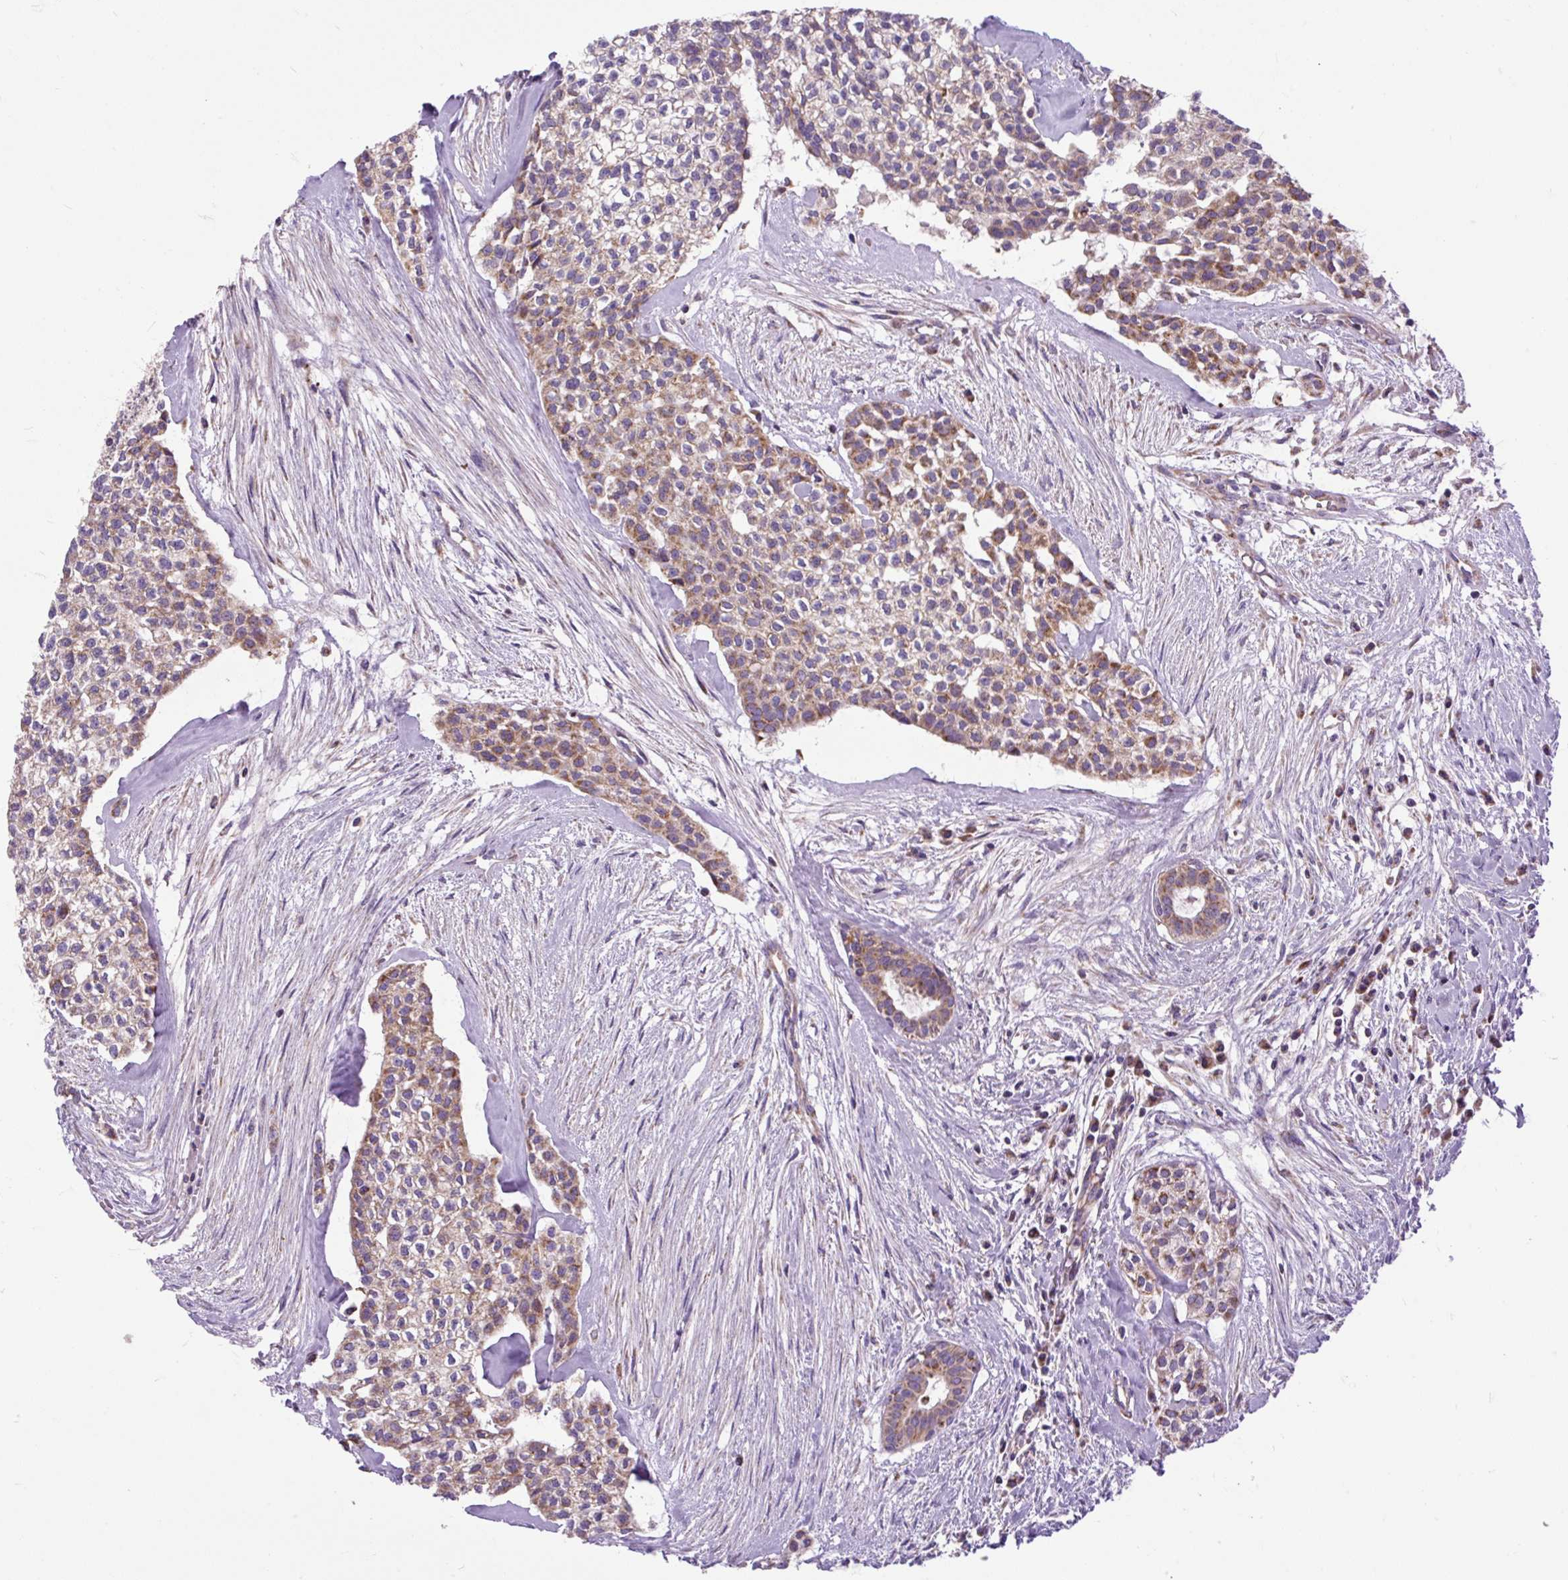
{"staining": {"intensity": "moderate", "quantity": "25%-75%", "location": "cytoplasmic/membranous"}, "tissue": "head and neck cancer", "cell_type": "Tumor cells", "image_type": "cancer", "snomed": [{"axis": "morphology", "description": "Adenocarcinoma, NOS"}, {"axis": "topography", "description": "Head-Neck"}], "caption": "A micrograph showing moderate cytoplasmic/membranous staining in about 25%-75% of tumor cells in head and neck cancer (adenocarcinoma), as visualized by brown immunohistochemical staining.", "gene": "TOMM40", "patient": {"sex": "male", "age": 81}}